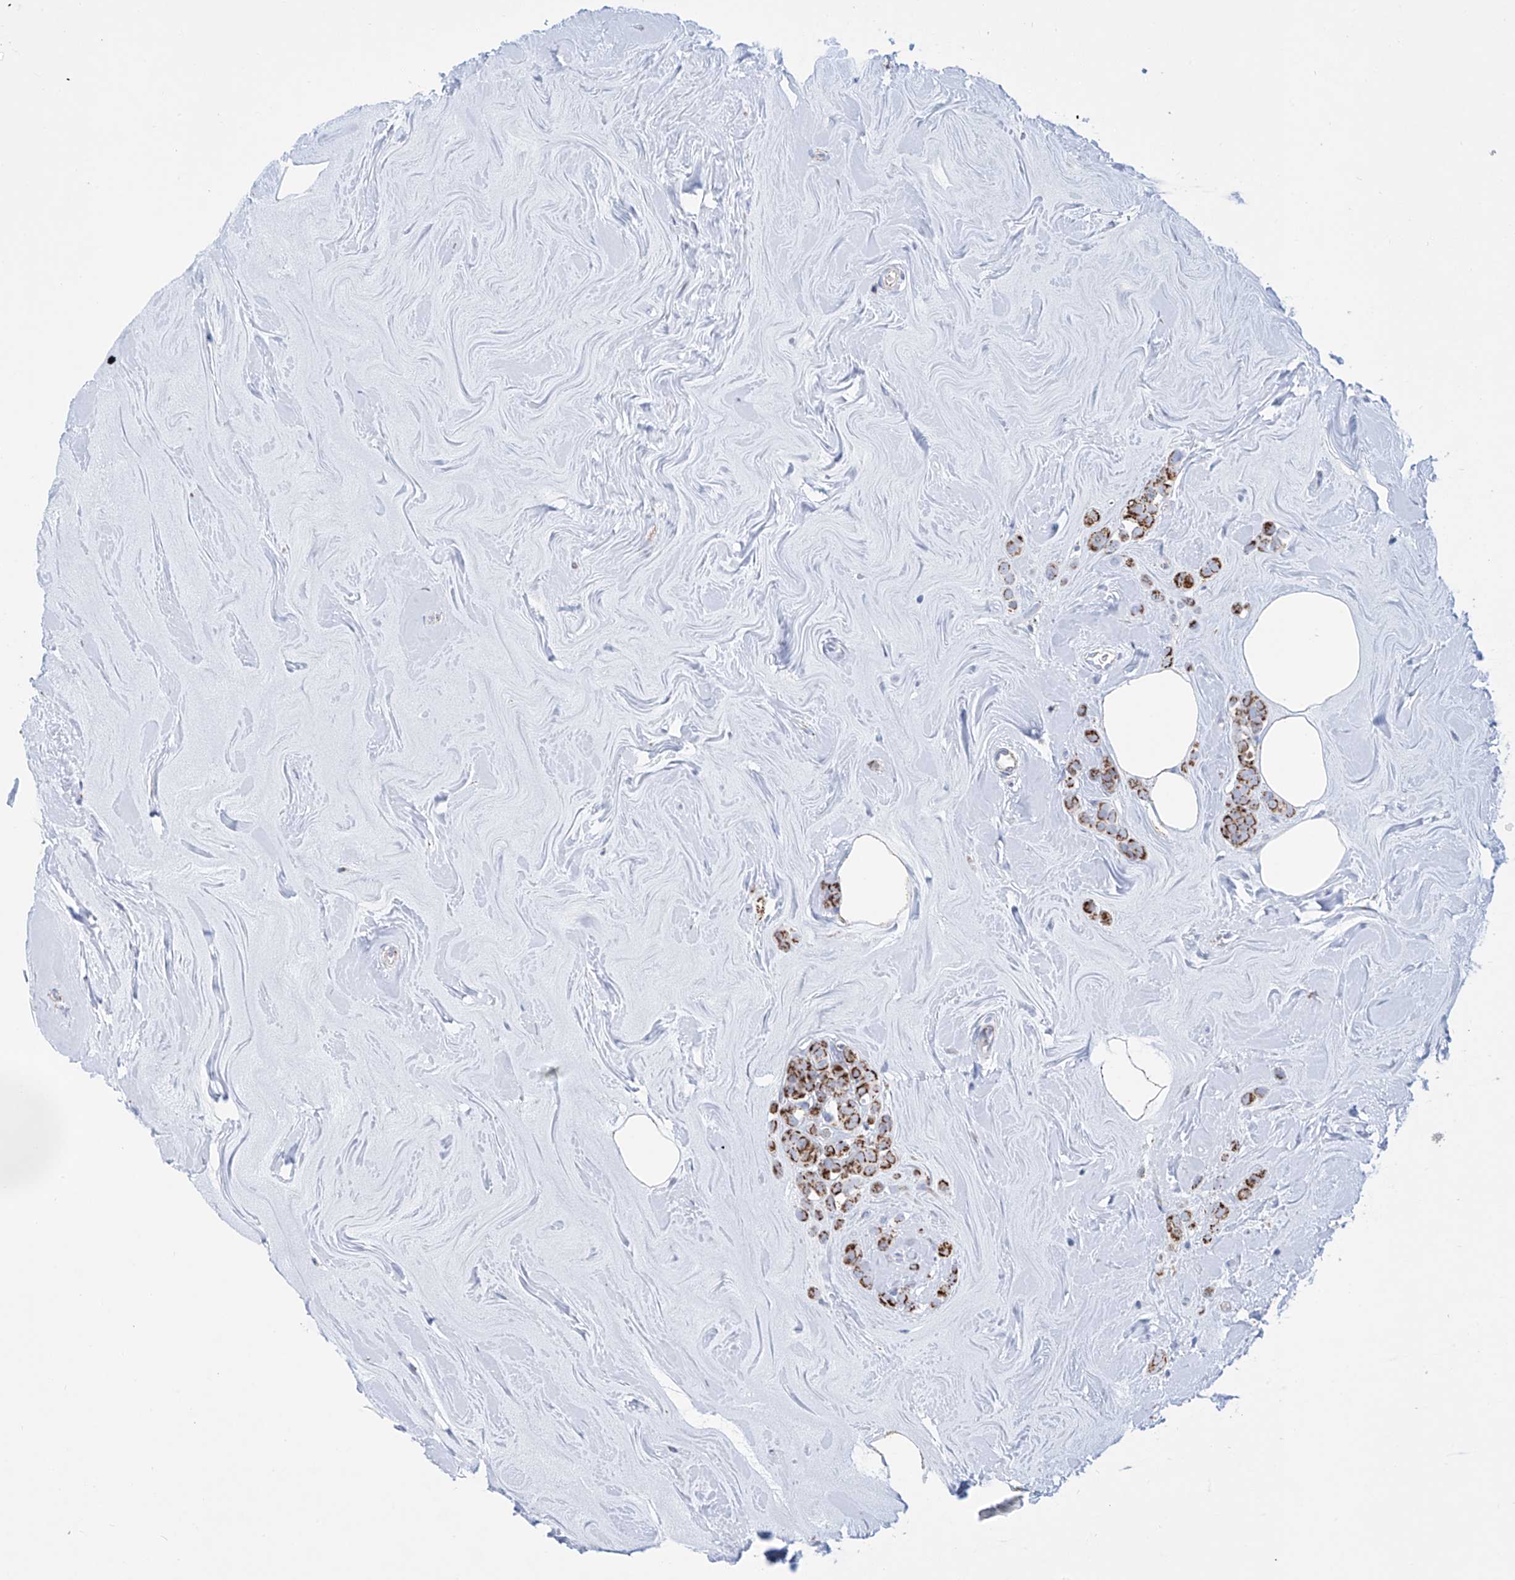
{"staining": {"intensity": "strong", "quantity": ">75%", "location": "cytoplasmic/membranous"}, "tissue": "breast cancer", "cell_type": "Tumor cells", "image_type": "cancer", "snomed": [{"axis": "morphology", "description": "Lobular carcinoma"}, {"axis": "topography", "description": "Breast"}], "caption": "Breast cancer (lobular carcinoma) stained for a protein (brown) exhibits strong cytoplasmic/membranous positive staining in about >75% of tumor cells.", "gene": "ALDH6A1", "patient": {"sex": "female", "age": 47}}